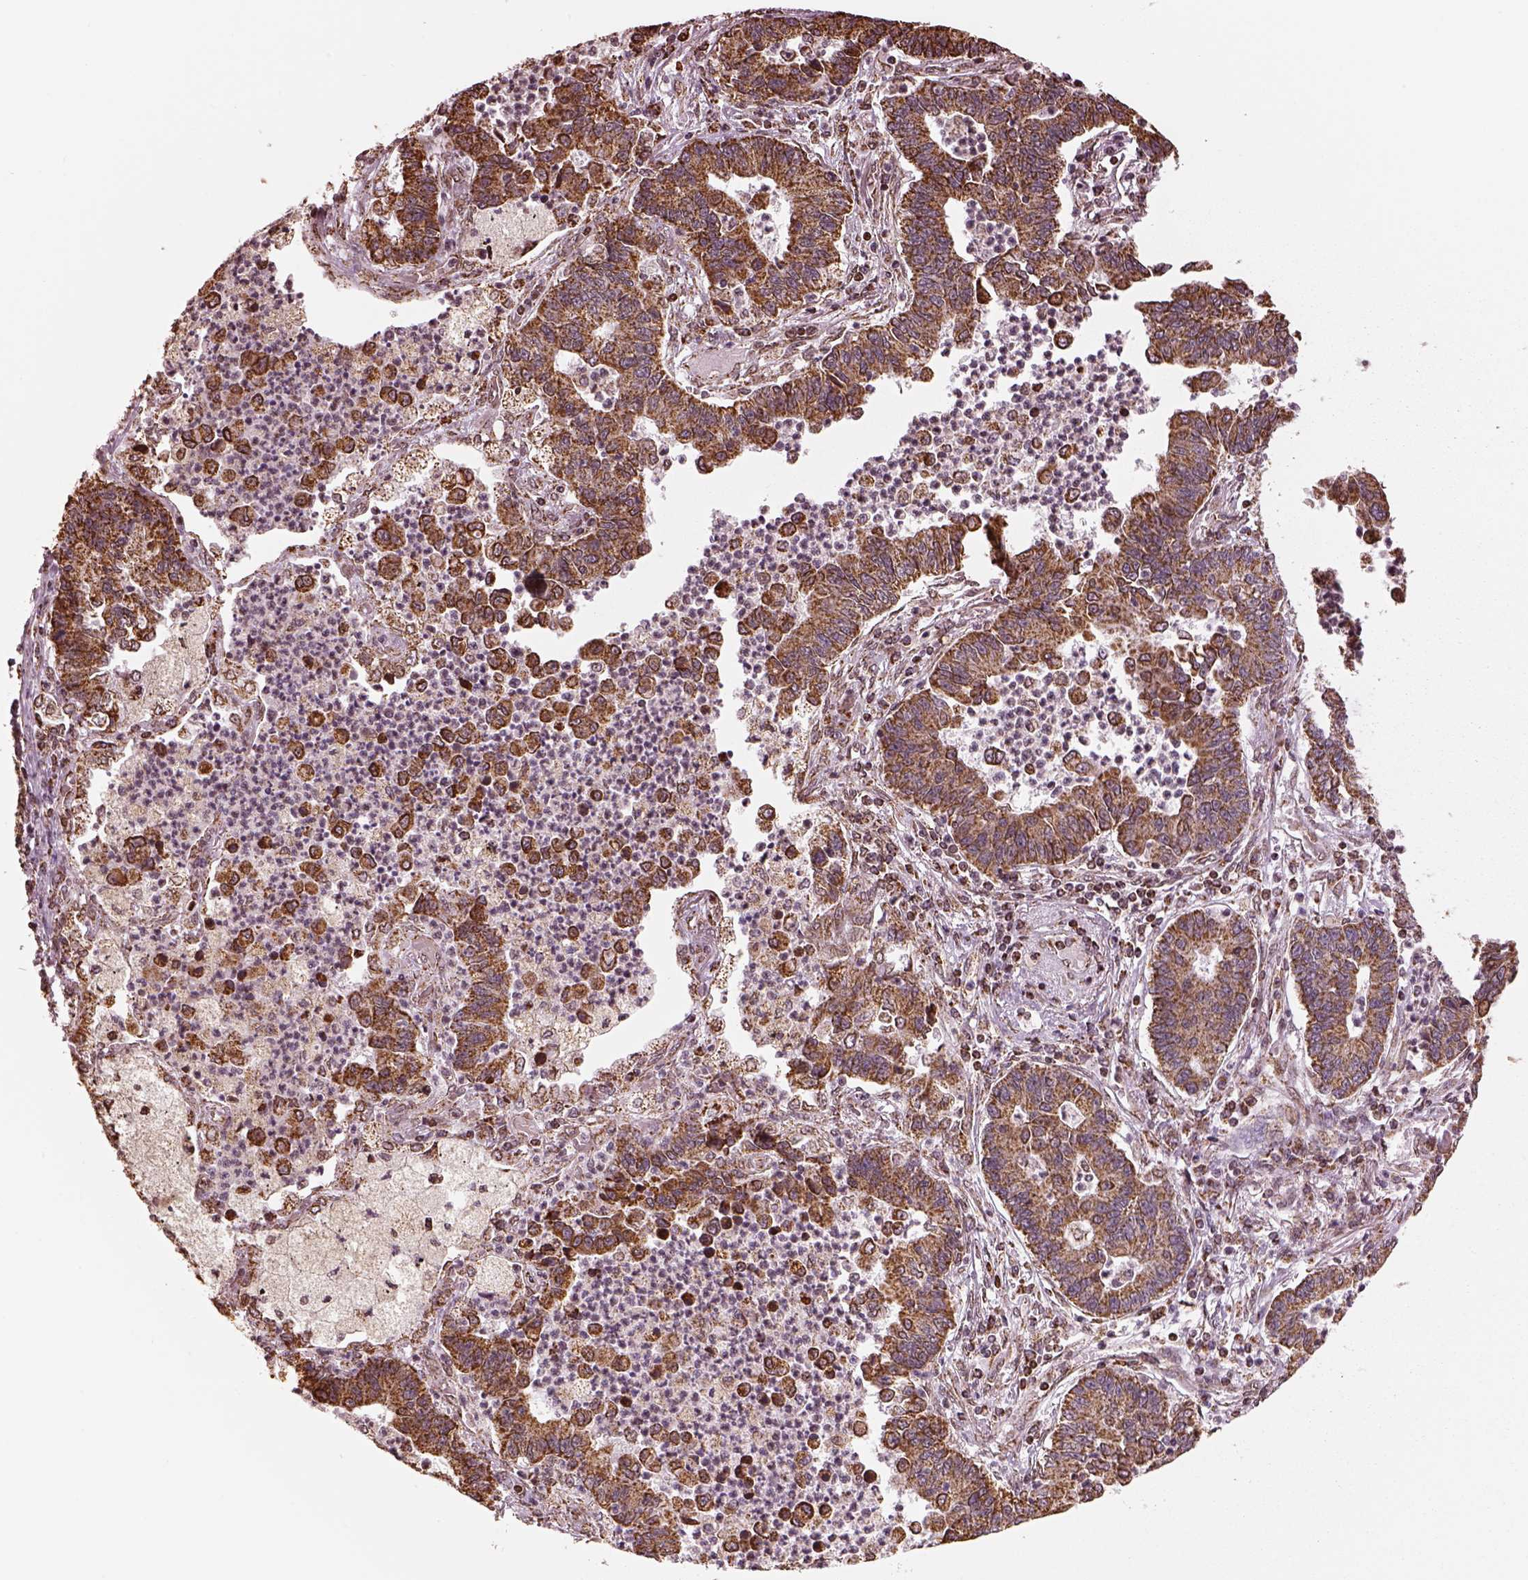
{"staining": {"intensity": "strong", "quantity": ">75%", "location": "cytoplasmic/membranous"}, "tissue": "lung cancer", "cell_type": "Tumor cells", "image_type": "cancer", "snomed": [{"axis": "morphology", "description": "Adenocarcinoma, NOS"}, {"axis": "topography", "description": "Lung"}], "caption": "Immunohistochemistry (IHC) staining of lung cancer (adenocarcinoma), which demonstrates high levels of strong cytoplasmic/membranous expression in approximately >75% of tumor cells indicating strong cytoplasmic/membranous protein staining. The staining was performed using DAB (brown) for protein detection and nuclei were counterstained in hematoxylin (blue).", "gene": "ACOT2", "patient": {"sex": "female", "age": 57}}